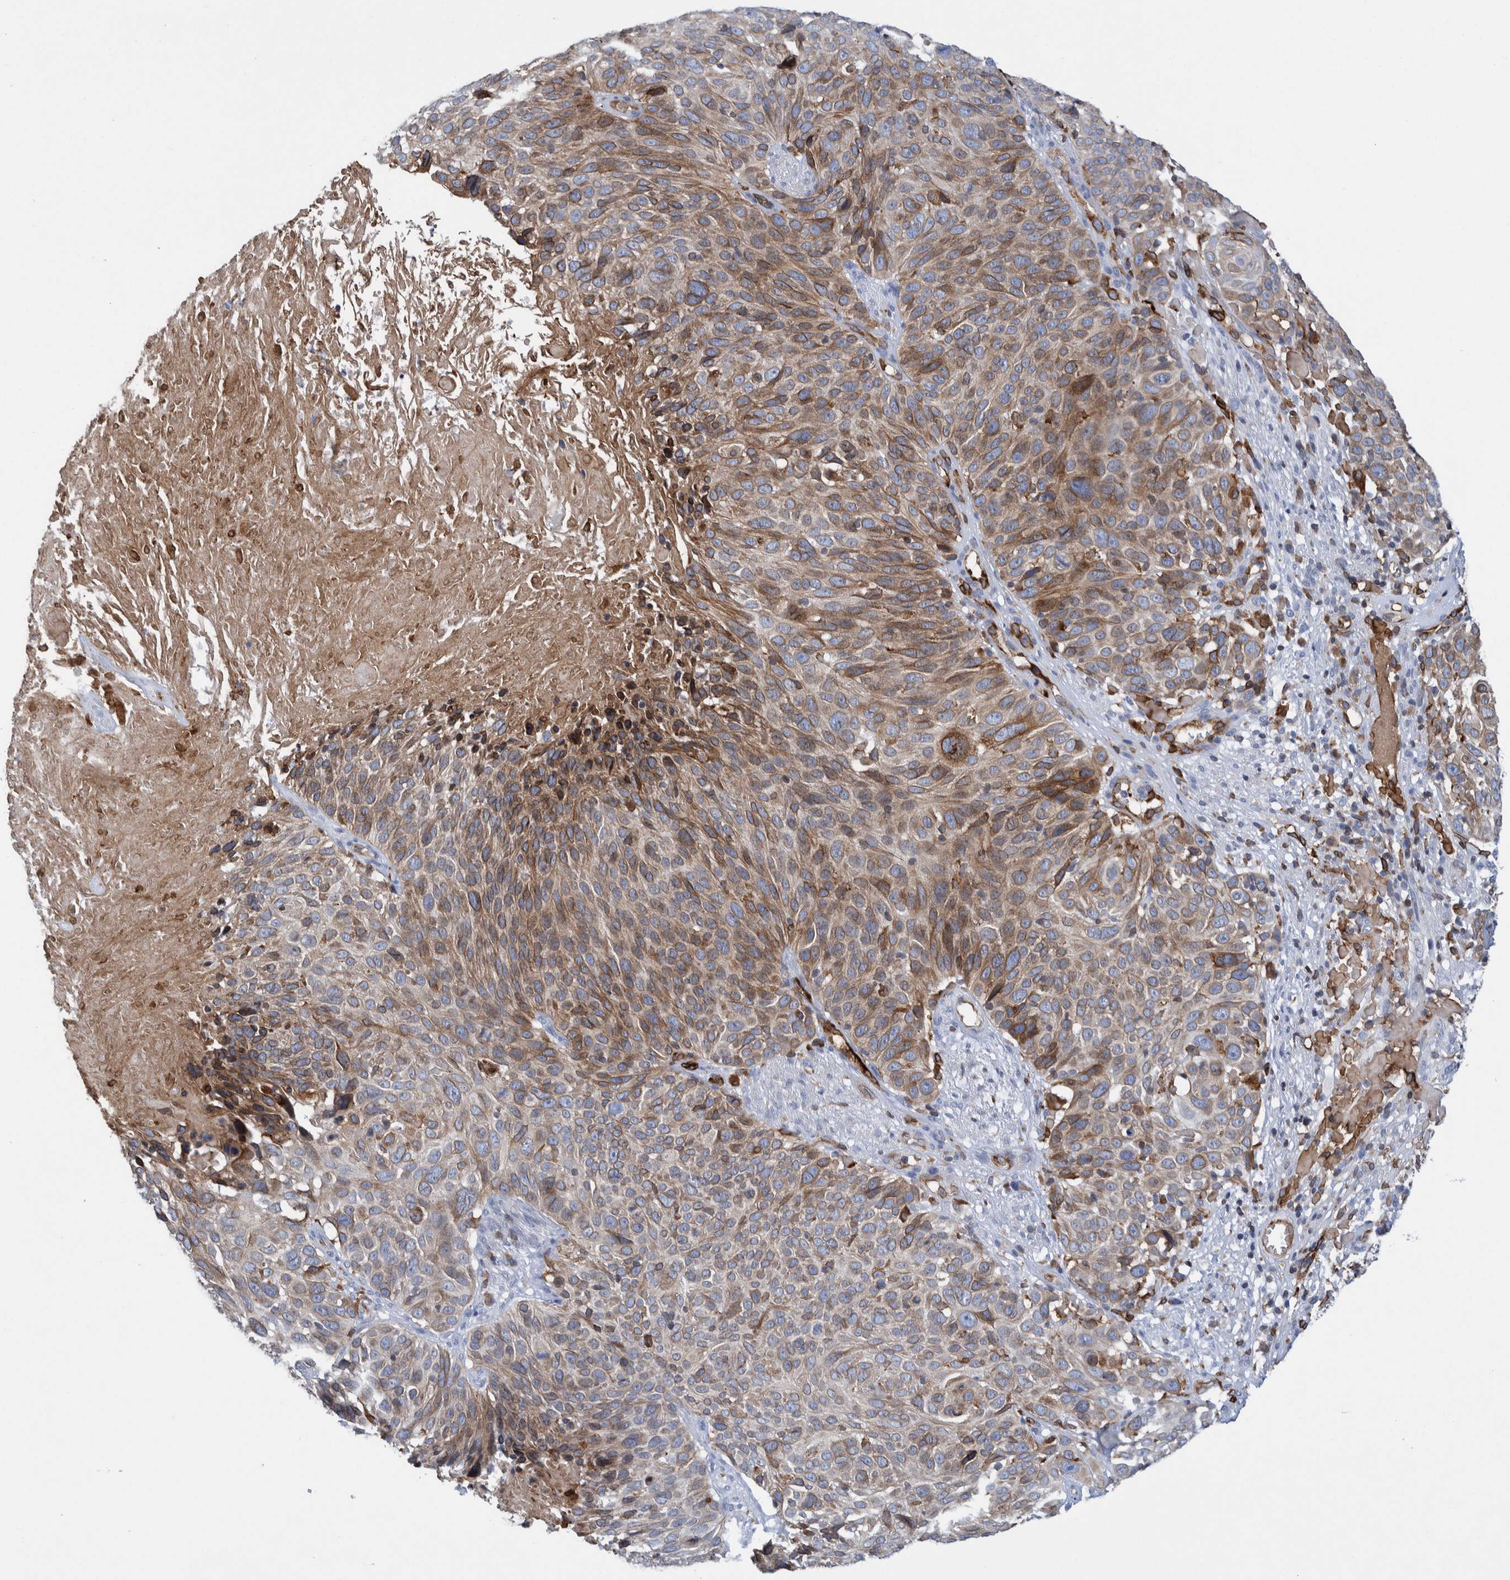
{"staining": {"intensity": "moderate", "quantity": ">75%", "location": "cytoplasmic/membranous"}, "tissue": "cervical cancer", "cell_type": "Tumor cells", "image_type": "cancer", "snomed": [{"axis": "morphology", "description": "Squamous cell carcinoma, NOS"}, {"axis": "topography", "description": "Cervix"}], "caption": "A micrograph showing moderate cytoplasmic/membranous positivity in about >75% of tumor cells in cervical cancer, as visualized by brown immunohistochemical staining.", "gene": "THEM6", "patient": {"sex": "female", "age": 74}}